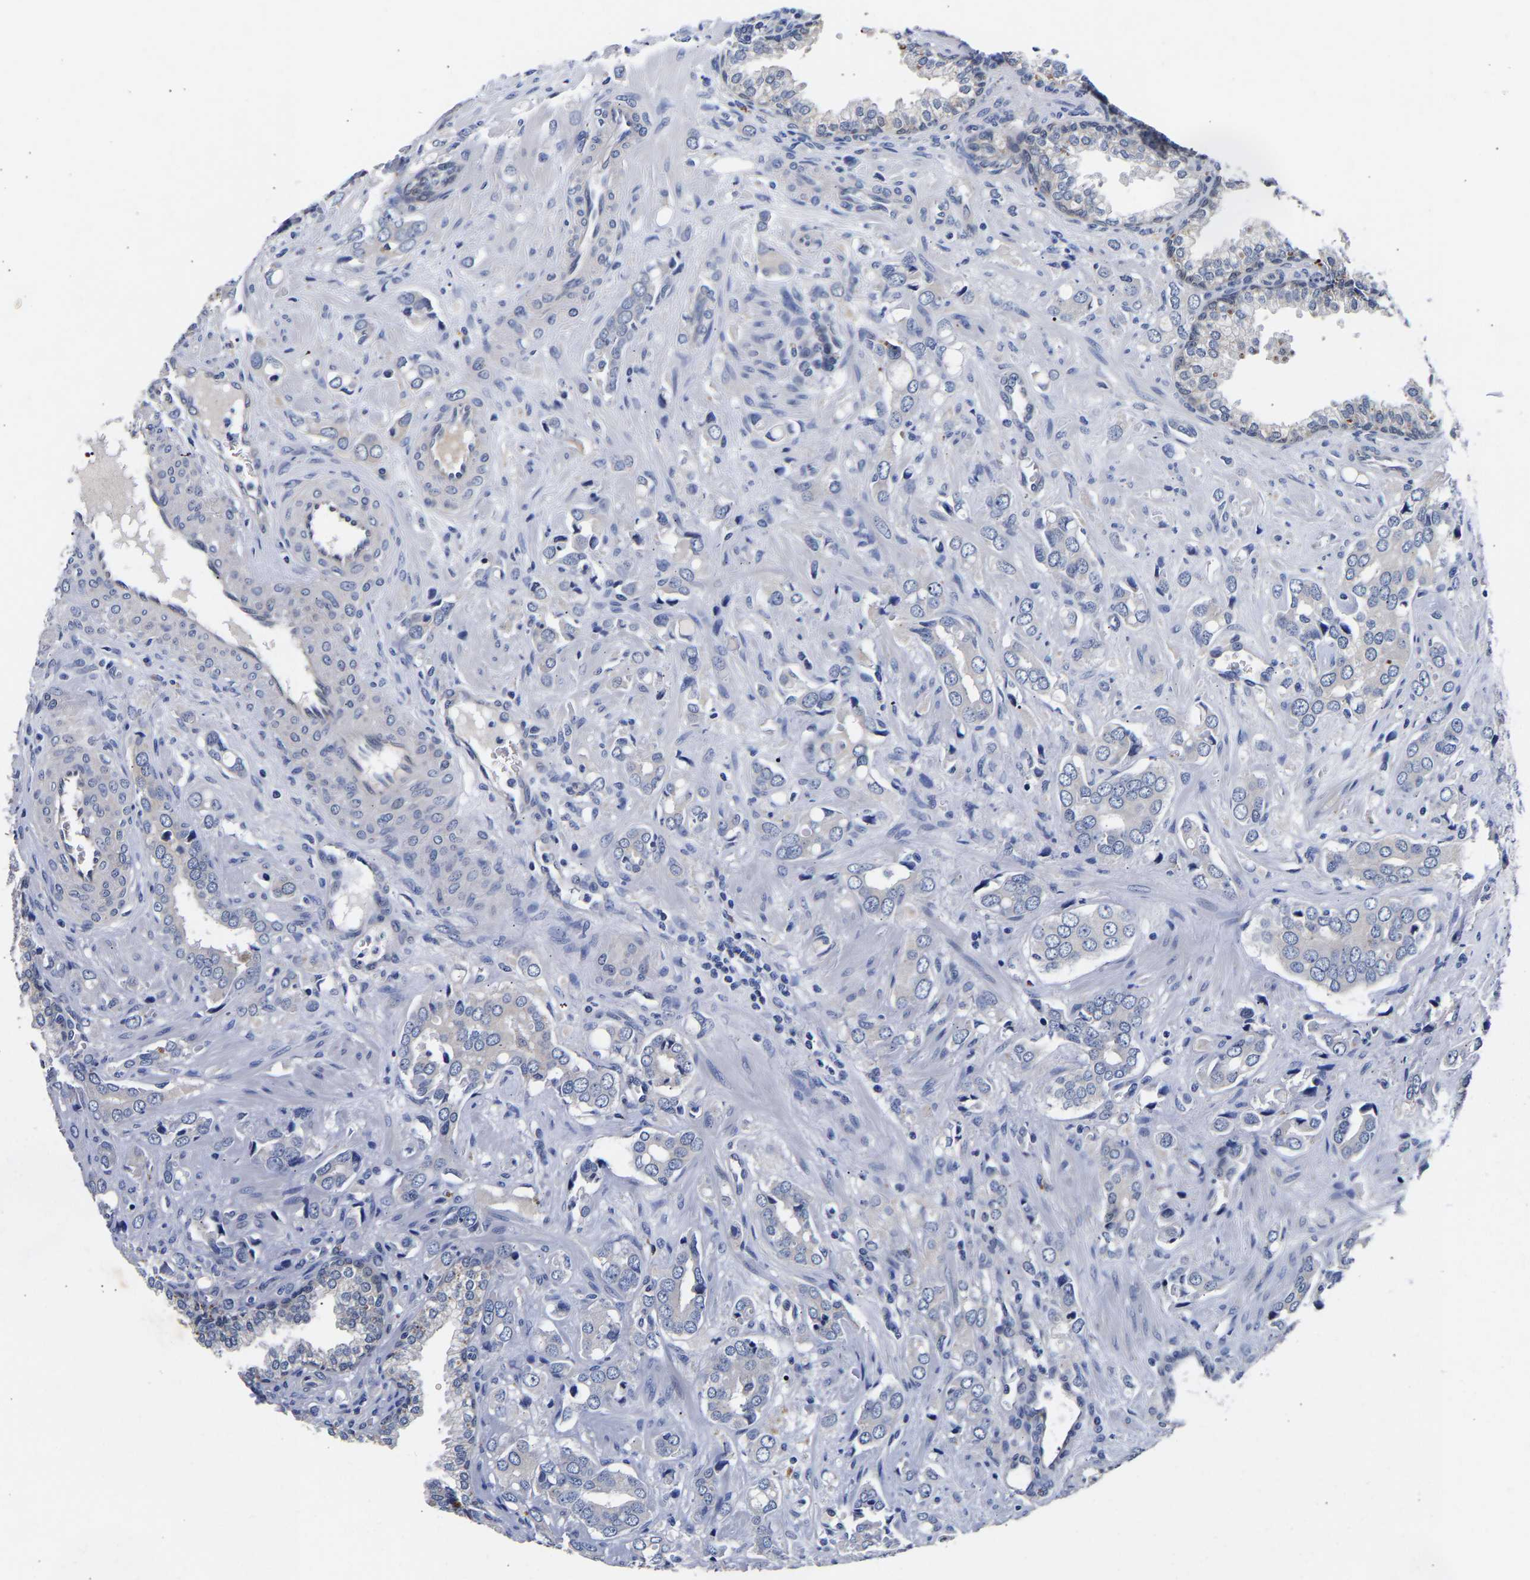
{"staining": {"intensity": "moderate", "quantity": "<25%", "location": "cytoplasmic/membranous"}, "tissue": "prostate cancer", "cell_type": "Tumor cells", "image_type": "cancer", "snomed": [{"axis": "morphology", "description": "Adenocarcinoma, High grade"}, {"axis": "topography", "description": "Prostate"}], "caption": "The micrograph demonstrates staining of prostate cancer (adenocarcinoma (high-grade)), revealing moderate cytoplasmic/membranous protein positivity (brown color) within tumor cells. (DAB (3,3'-diaminobenzidine) = brown stain, brightfield microscopy at high magnification).", "gene": "CCDC6", "patient": {"sex": "male", "age": 52}}